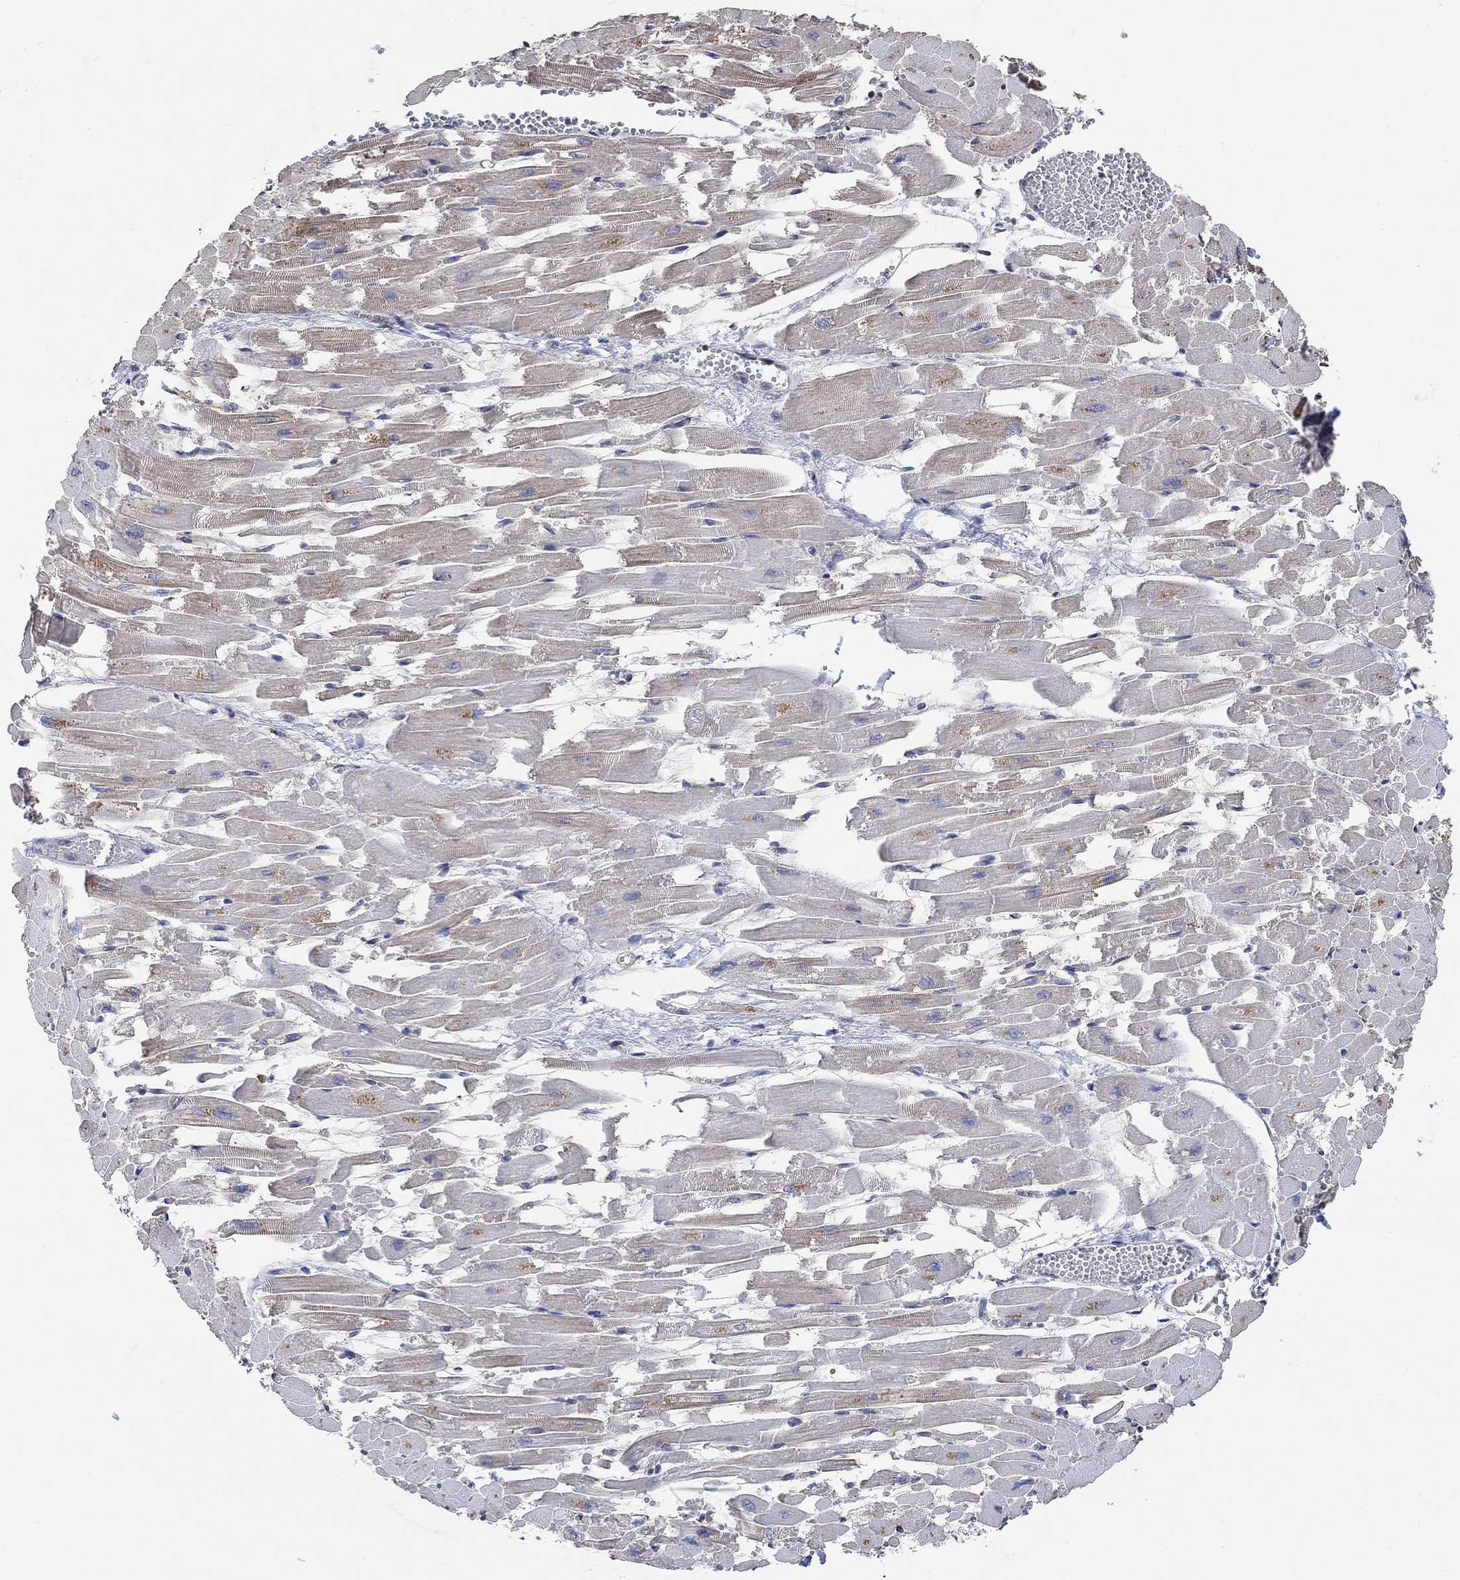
{"staining": {"intensity": "moderate", "quantity": "<25%", "location": "cytoplasmic/membranous"}, "tissue": "heart muscle", "cell_type": "Cardiomyocytes", "image_type": "normal", "snomed": [{"axis": "morphology", "description": "Normal tissue, NOS"}, {"axis": "topography", "description": "Heart"}], "caption": "Immunohistochemistry image of unremarkable heart muscle: heart muscle stained using immunohistochemistry exhibits low levels of moderate protein expression localized specifically in the cytoplasmic/membranous of cardiomyocytes, appearing as a cytoplasmic/membranous brown color.", "gene": "UNC5B", "patient": {"sex": "female", "age": 52}}